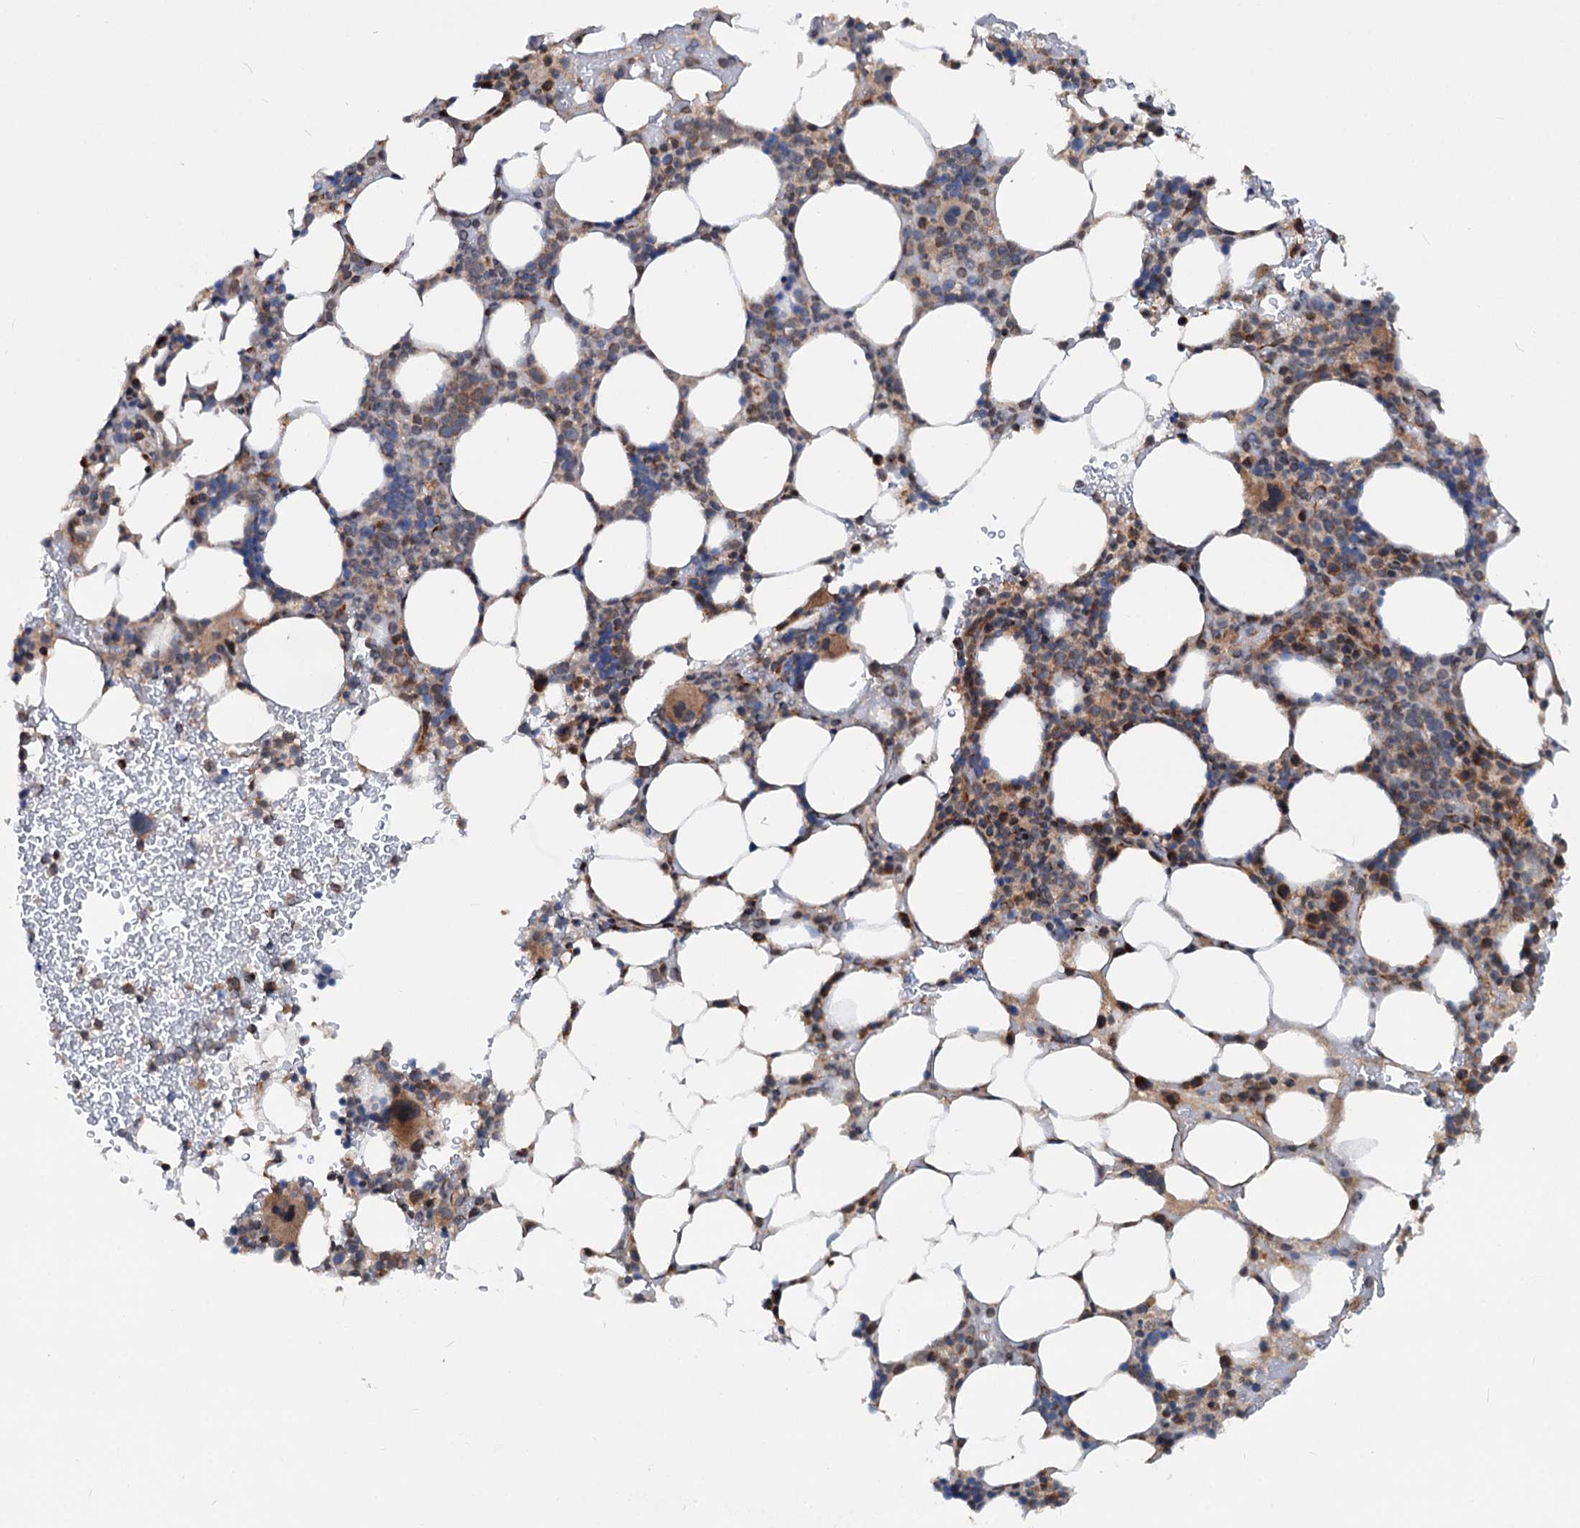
{"staining": {"intensity": "moderate", "quantity": "25%-75%", "location": "cytoplasmic/membranous"}, "tissue": "bone marrow", "cell_type": "Hematopoietic cells", "image_type": "normal", "snomed": [{"axis": "morphology", "description": "Normal tissue, NOS"}, {"axis": "topography", "description": "Bone marrow"}], "caption": "About 25%-75% of hematopoietic cells in normal bone marrow show moderate cytoplasmic/membranous protein staining as visualized by brown immunohistochemical staining.", "gene": "CEP76", "patient": {"sex": "male", "age": 78}}